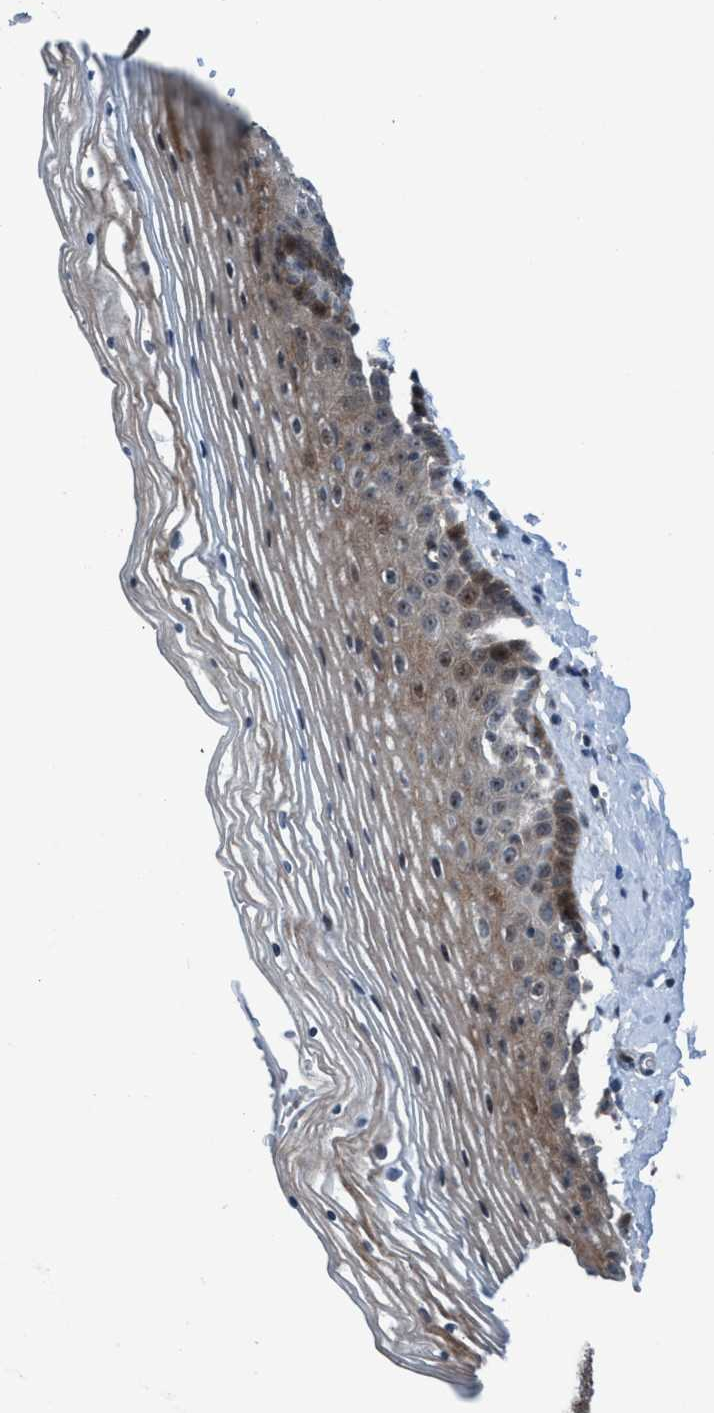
{"staining": {"intensity": "weak", "quantity": "25%-75%", "location": "cytoplasmic/membranous"}, "tissue": "vagina", "cell_type": "Squamous epithelial cells", "image_type": "normal", "snomed": [{"axis": "morphology", "description": "Normal tissue, NOS"}, {"axis": "topography", "description": "Vagina"}], "caption": "Immunohistochemical staining of unremarkable human vagina exhibits low levels of weak cytoplasmic/membranous expression in about 25%-75% of squamous epithelial cells. Using DAB (3,3'-diaminobenzidine) (brown) and hematoxylin (blue) stains, captured at high magnification using brightfield microscopy.", "gene": "NISCH", "patient": {"sex": "female", "age": 32}}